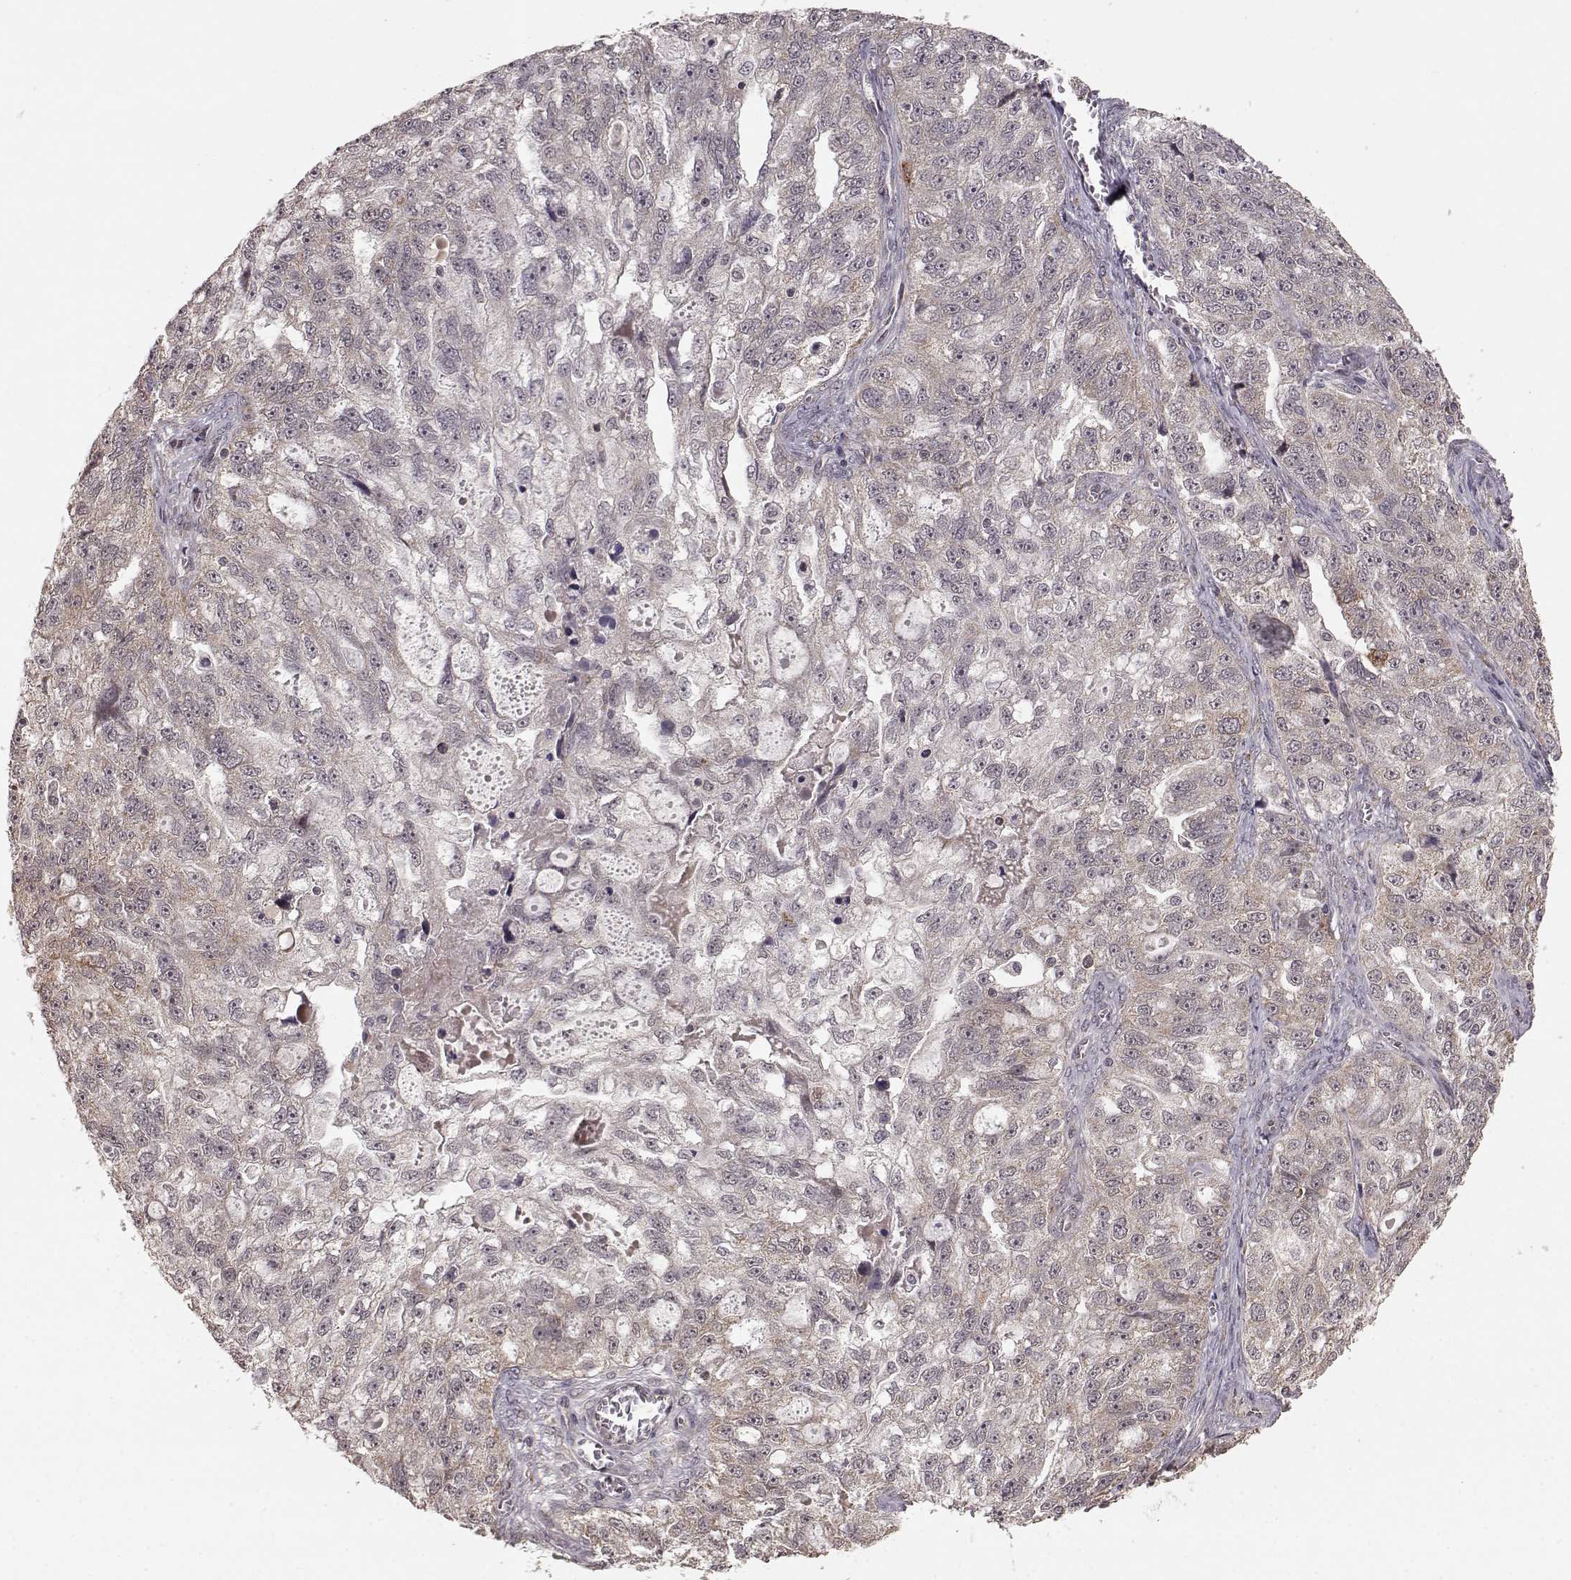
{"staining": {"intensity": "negative", "quantity": "none", "location": "none"}, "tissue": "ovarian cancer", "cell_type": "Tumor cells", "image_type": "cancer", "snomed": [{"axis": "morphology", "description": "Cystadenocarcinoma, serous, NOS"}, {"axis": "topography", "description": "Ovary"}], "caption": "There is no significant expression in tumor cells of ovarian serous cystadenocarcinoma.", "gene": "ELOVL5", "patient": {"sex": "female", "age": 51}}